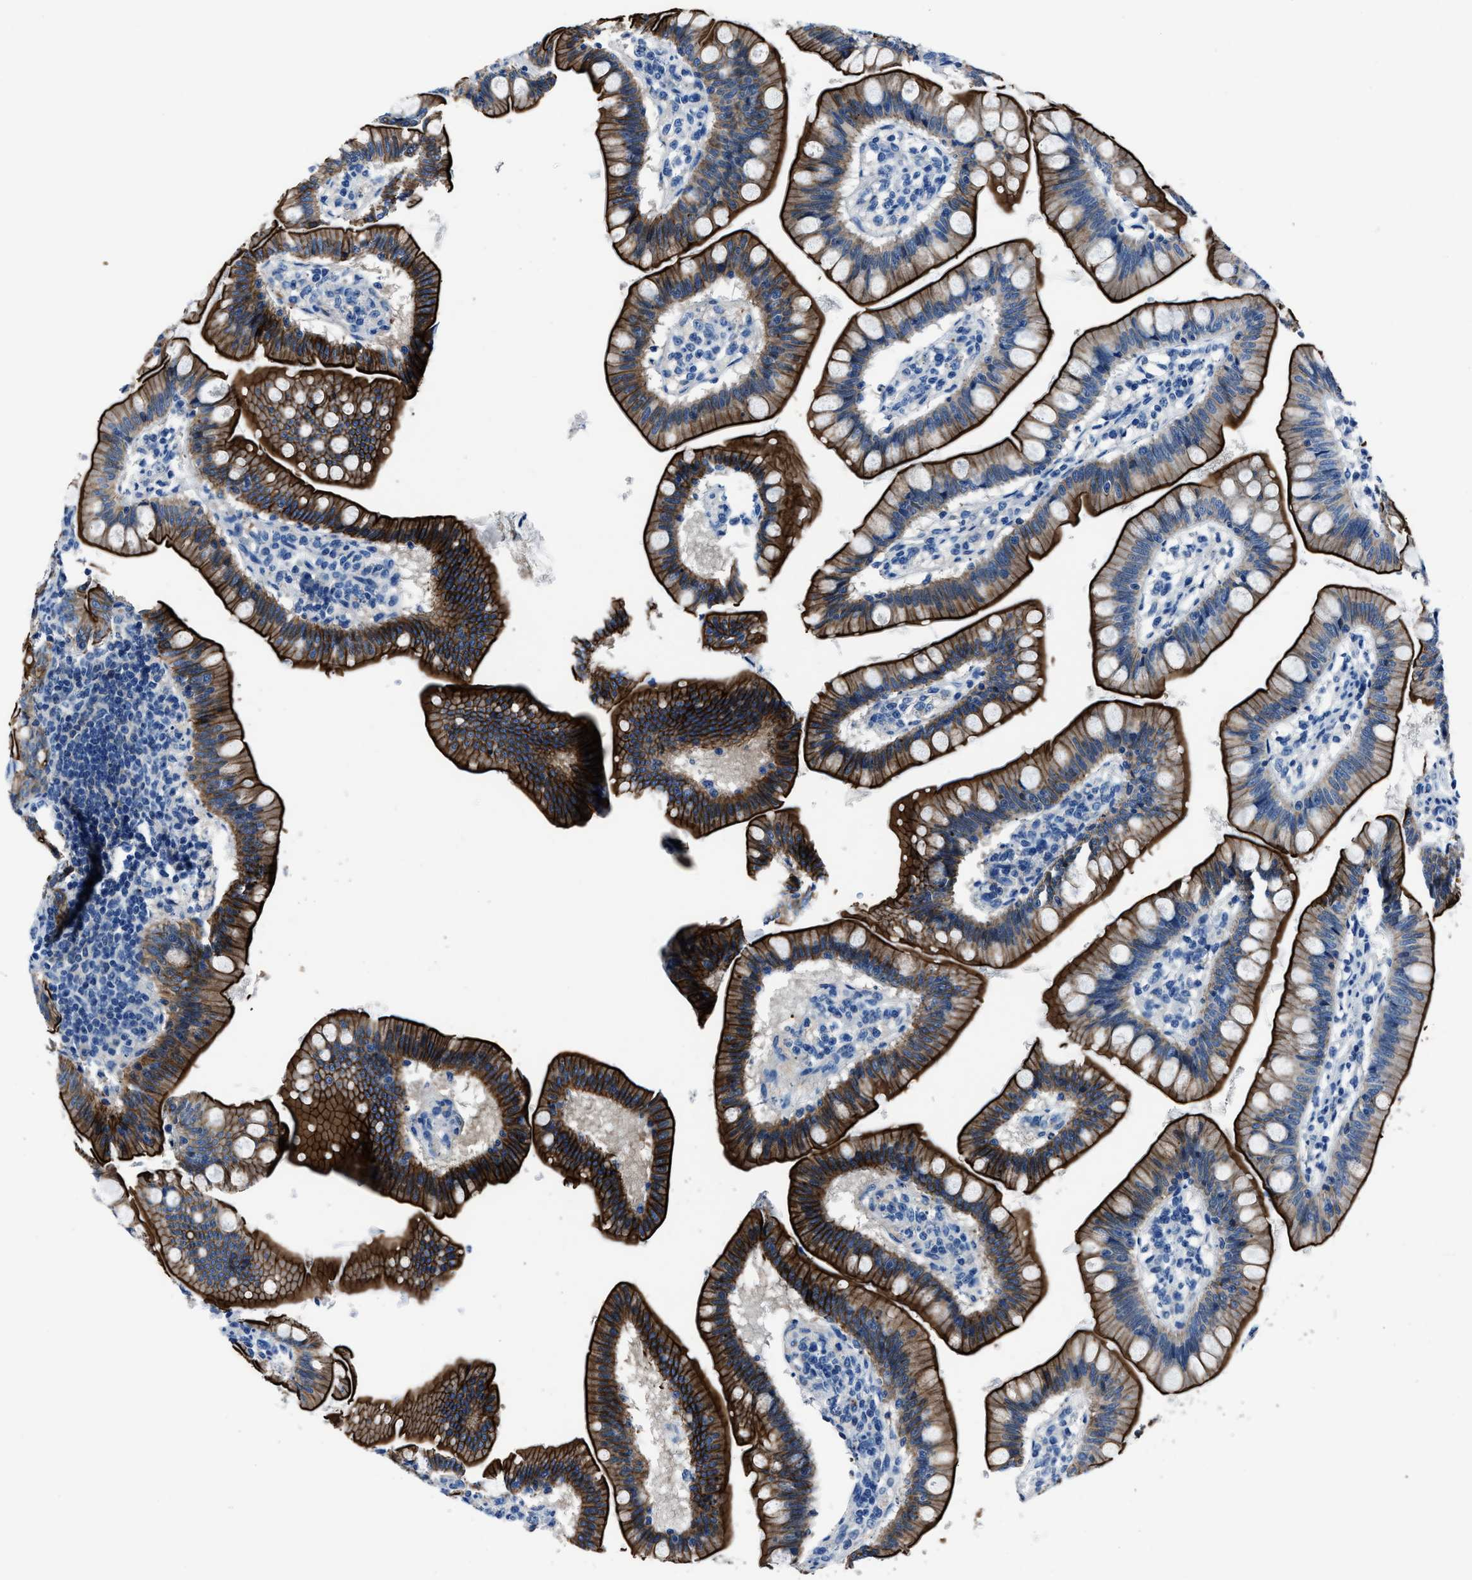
{"staining": {"intensity": "strong", "quantity": ">75%", "location": "cytoplasmic/membranous"}, "tissue": "small intestine", "cell_type": "Glandular cells", "image_type": "normal", "snomed": [{"axis": "morphology", "description": "Normal tissue, NOS"}, {"axis": "topography", "description": "Small intestine"}], "caption": "A high amount of strong cytoplasmic/membranous staining is seen in about >75% of glandular cells in benign small intestine.", "gene": "LMO7", "patient": {"sex": "male", "age": 7}}